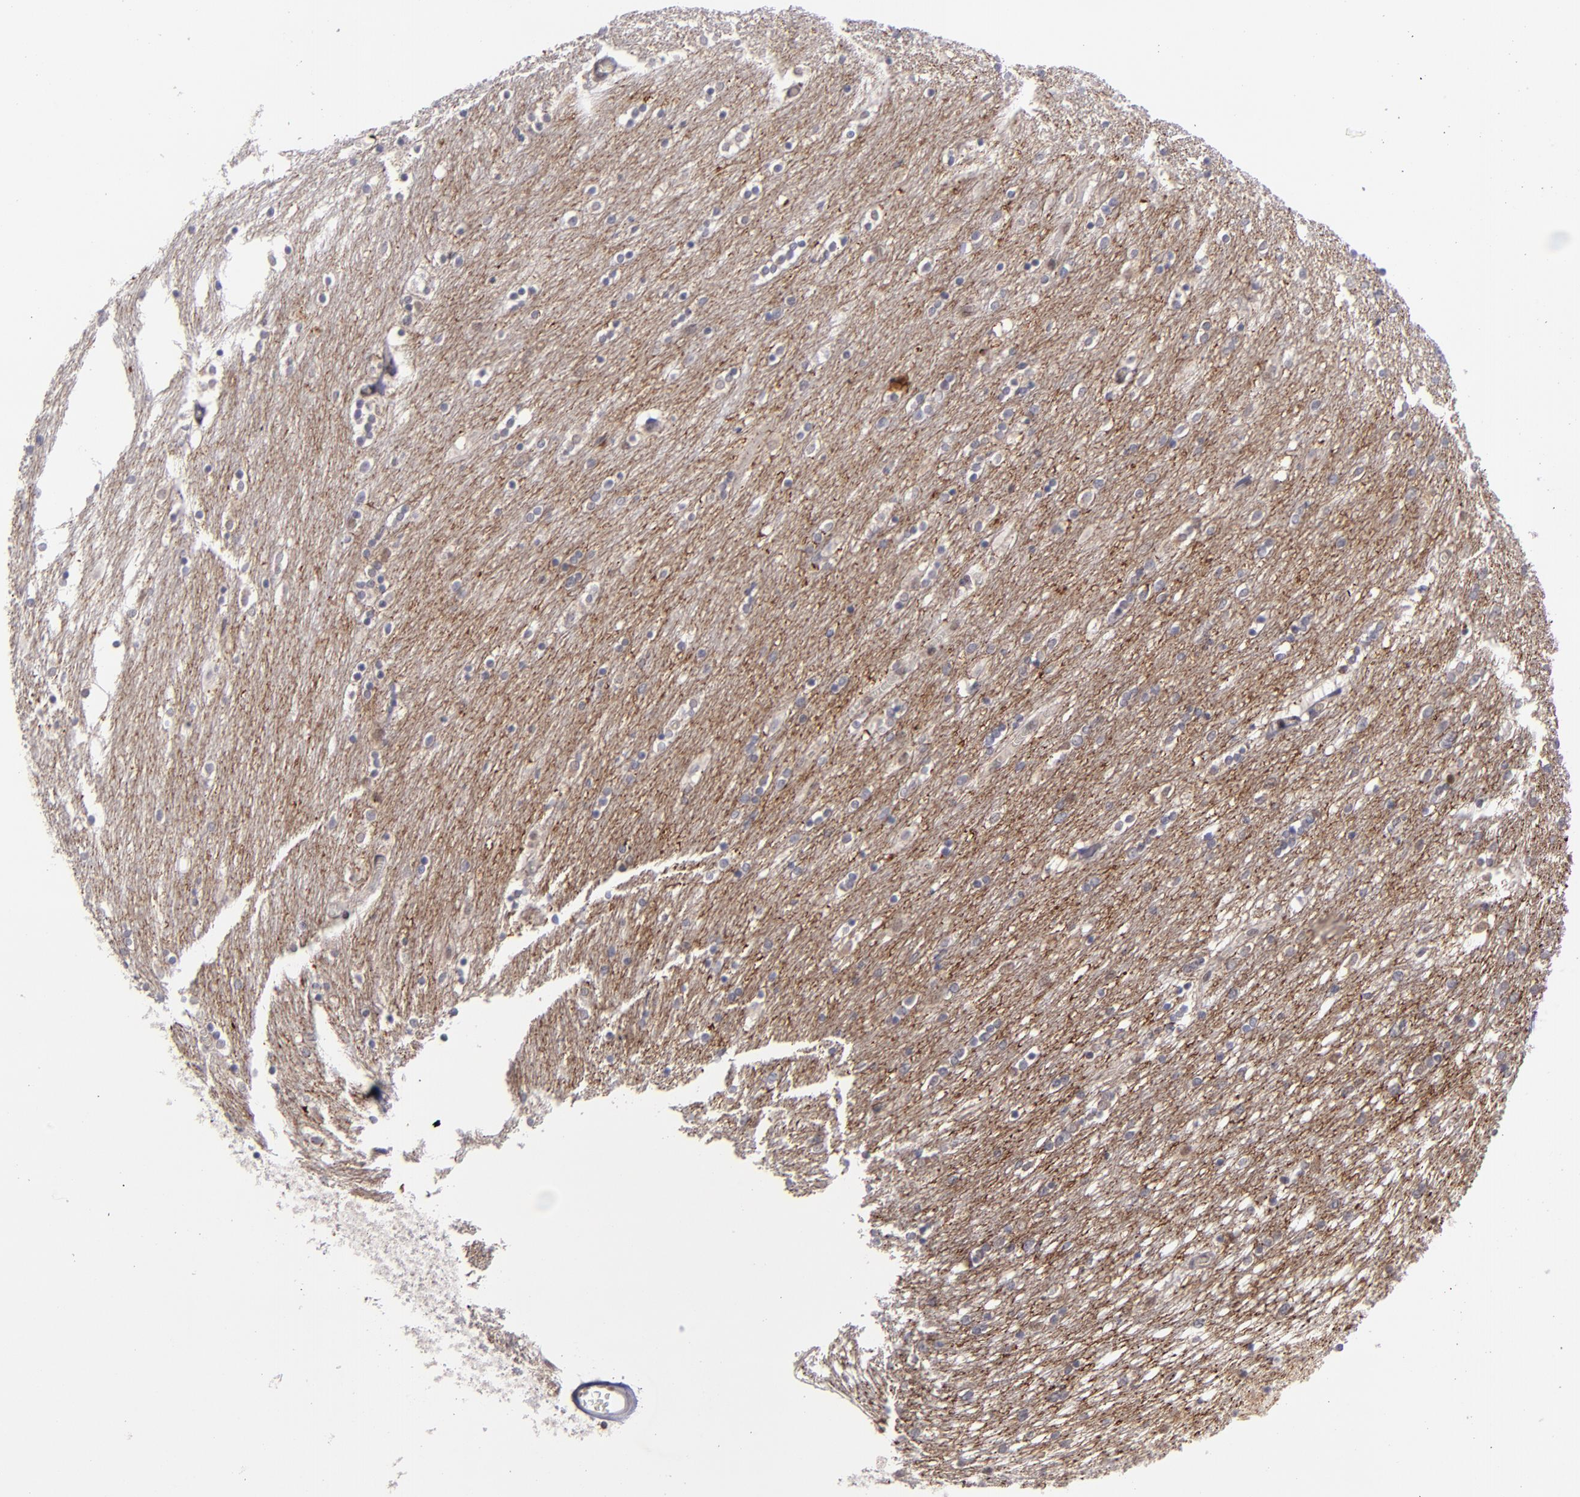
{"staining": {"intensity": "negative", "quantity": "none", "location": "none"}, "tissue": "caudate", "cell_type": "Glial cells", "image_type": "normal", "snomed": [{"axis": "morphology", "description": "Normal tissue, NOS"}, {"axis": "topography", "description": "Lateral ventricle wall"}], "caption": "This is an immunohistochemistry micrograph of normal caudate. There is no staining in glial cells.", "gene": "RREB1", "patient": {"sex": "female", "age": 54}}